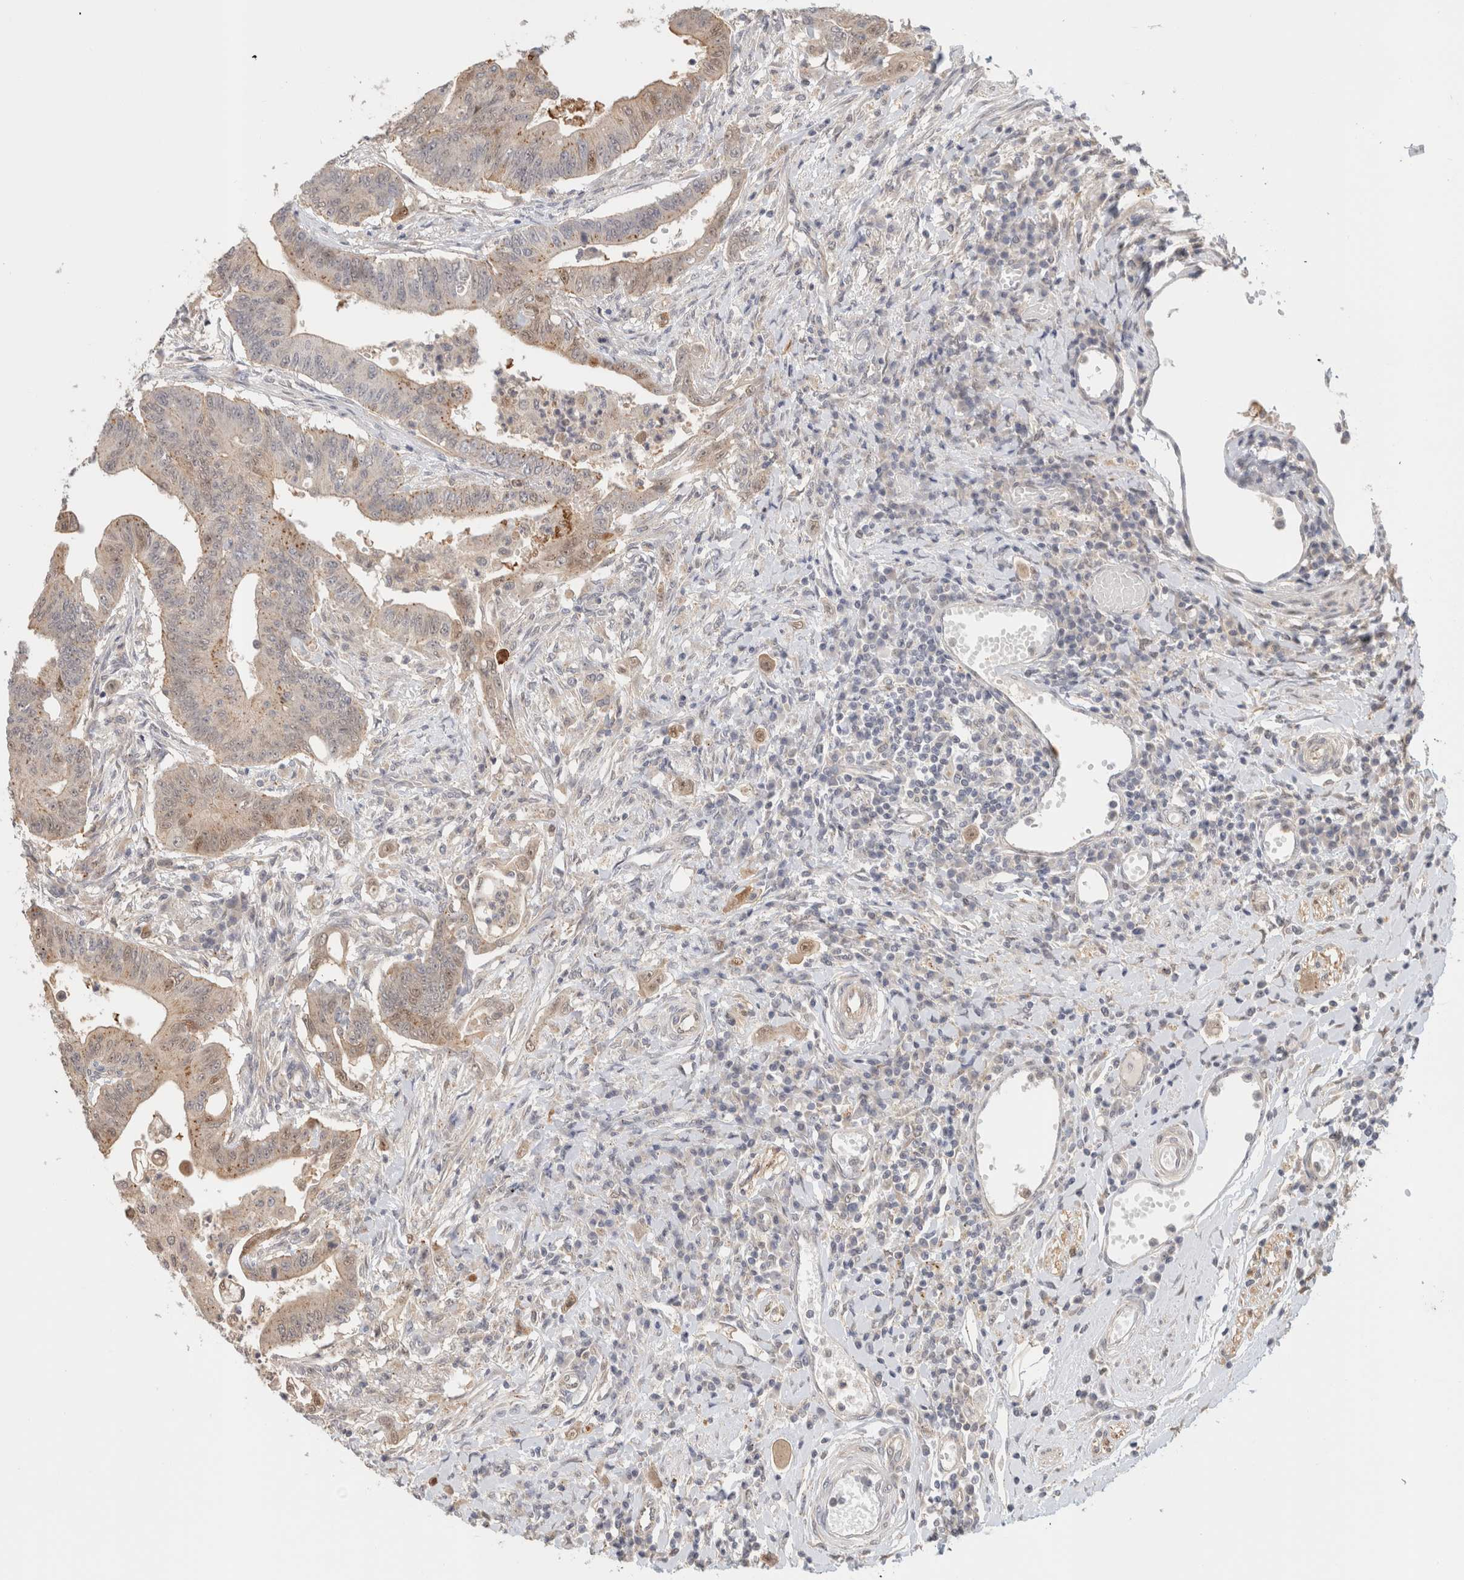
{"staining": {"intensity": "weak", "quantity": "<25%", "location": "nuclear"}, "tissue": "colorectal cancer", "cell_type": "Tumor cells", "image_type": "cancer", "snomed": [{"axis": "morphology", "description": "Adenoma, NOS"}, {"axis": "morphology", "description": "Adenocarcinoma, NOS"}, {"axis": "topography", "description": "Colon"}], "caption": "The histopathology image exhibits no significant positivity in tumor cells of colorectal cancer.", "gene": "OTUD6B", "patient": {"sex": "male", "age": 79}}